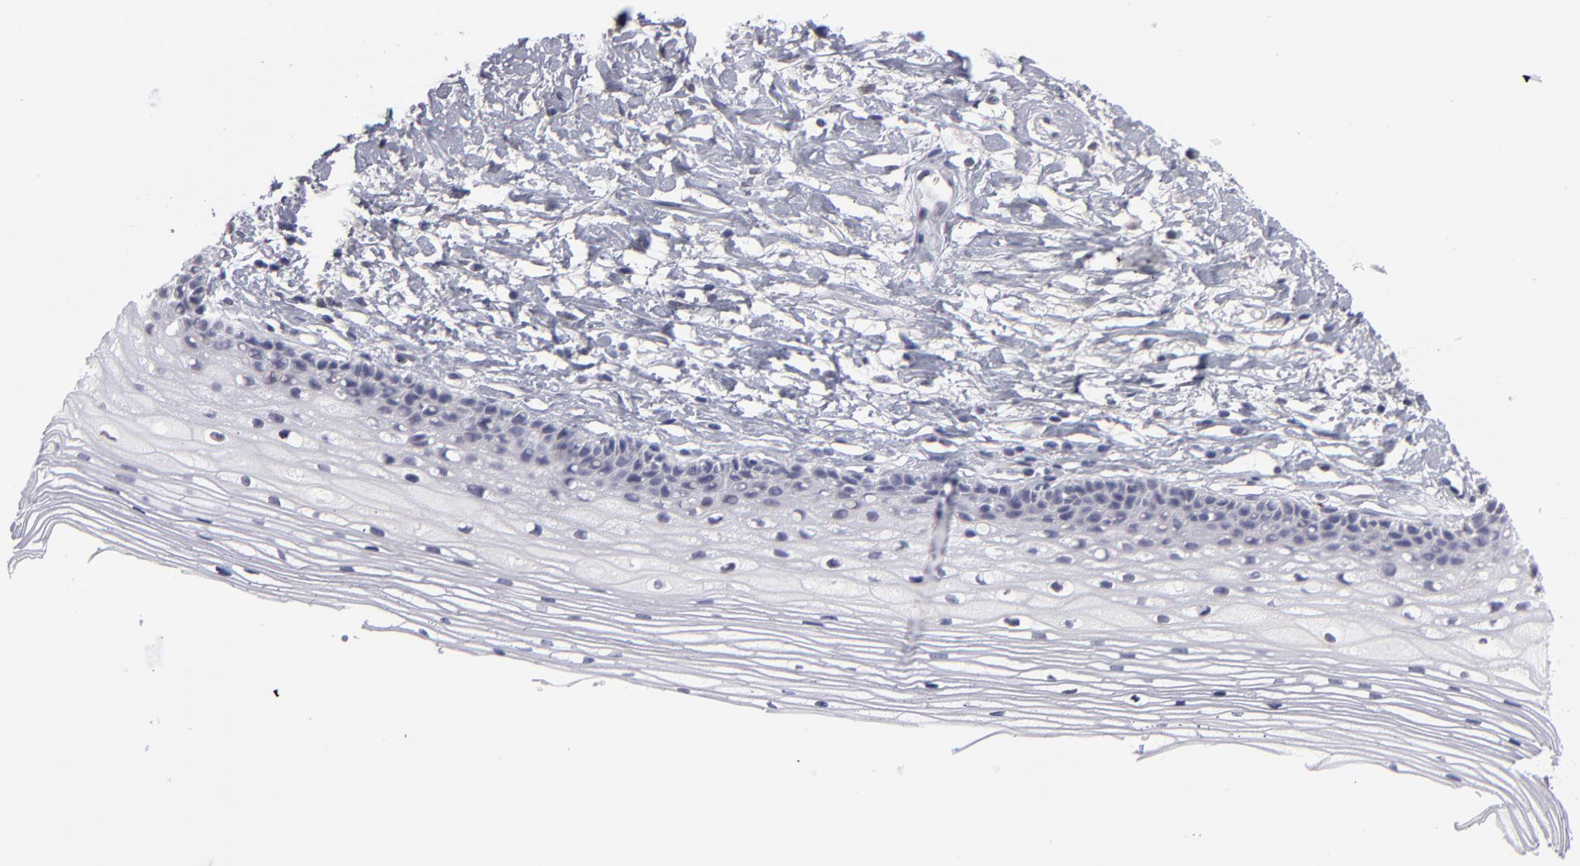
{"staining": {"intensity": "negative", "quantity": "none", "location": "none"}, "tissue": "cervix", "cell_type": "Glandular cells", "image_type": "normal", "snomed": [{"axis": "morphology", "description": "Normal tissue, NOS"}, {"axis": "topography", "description": "Cervix"}], "caption": "Image shows no protein staining in glandular cells of benign cervix. Nuclei are stained in blue.", "gene": "MGAM", "patient": {"sex": "female", "age": 77}}